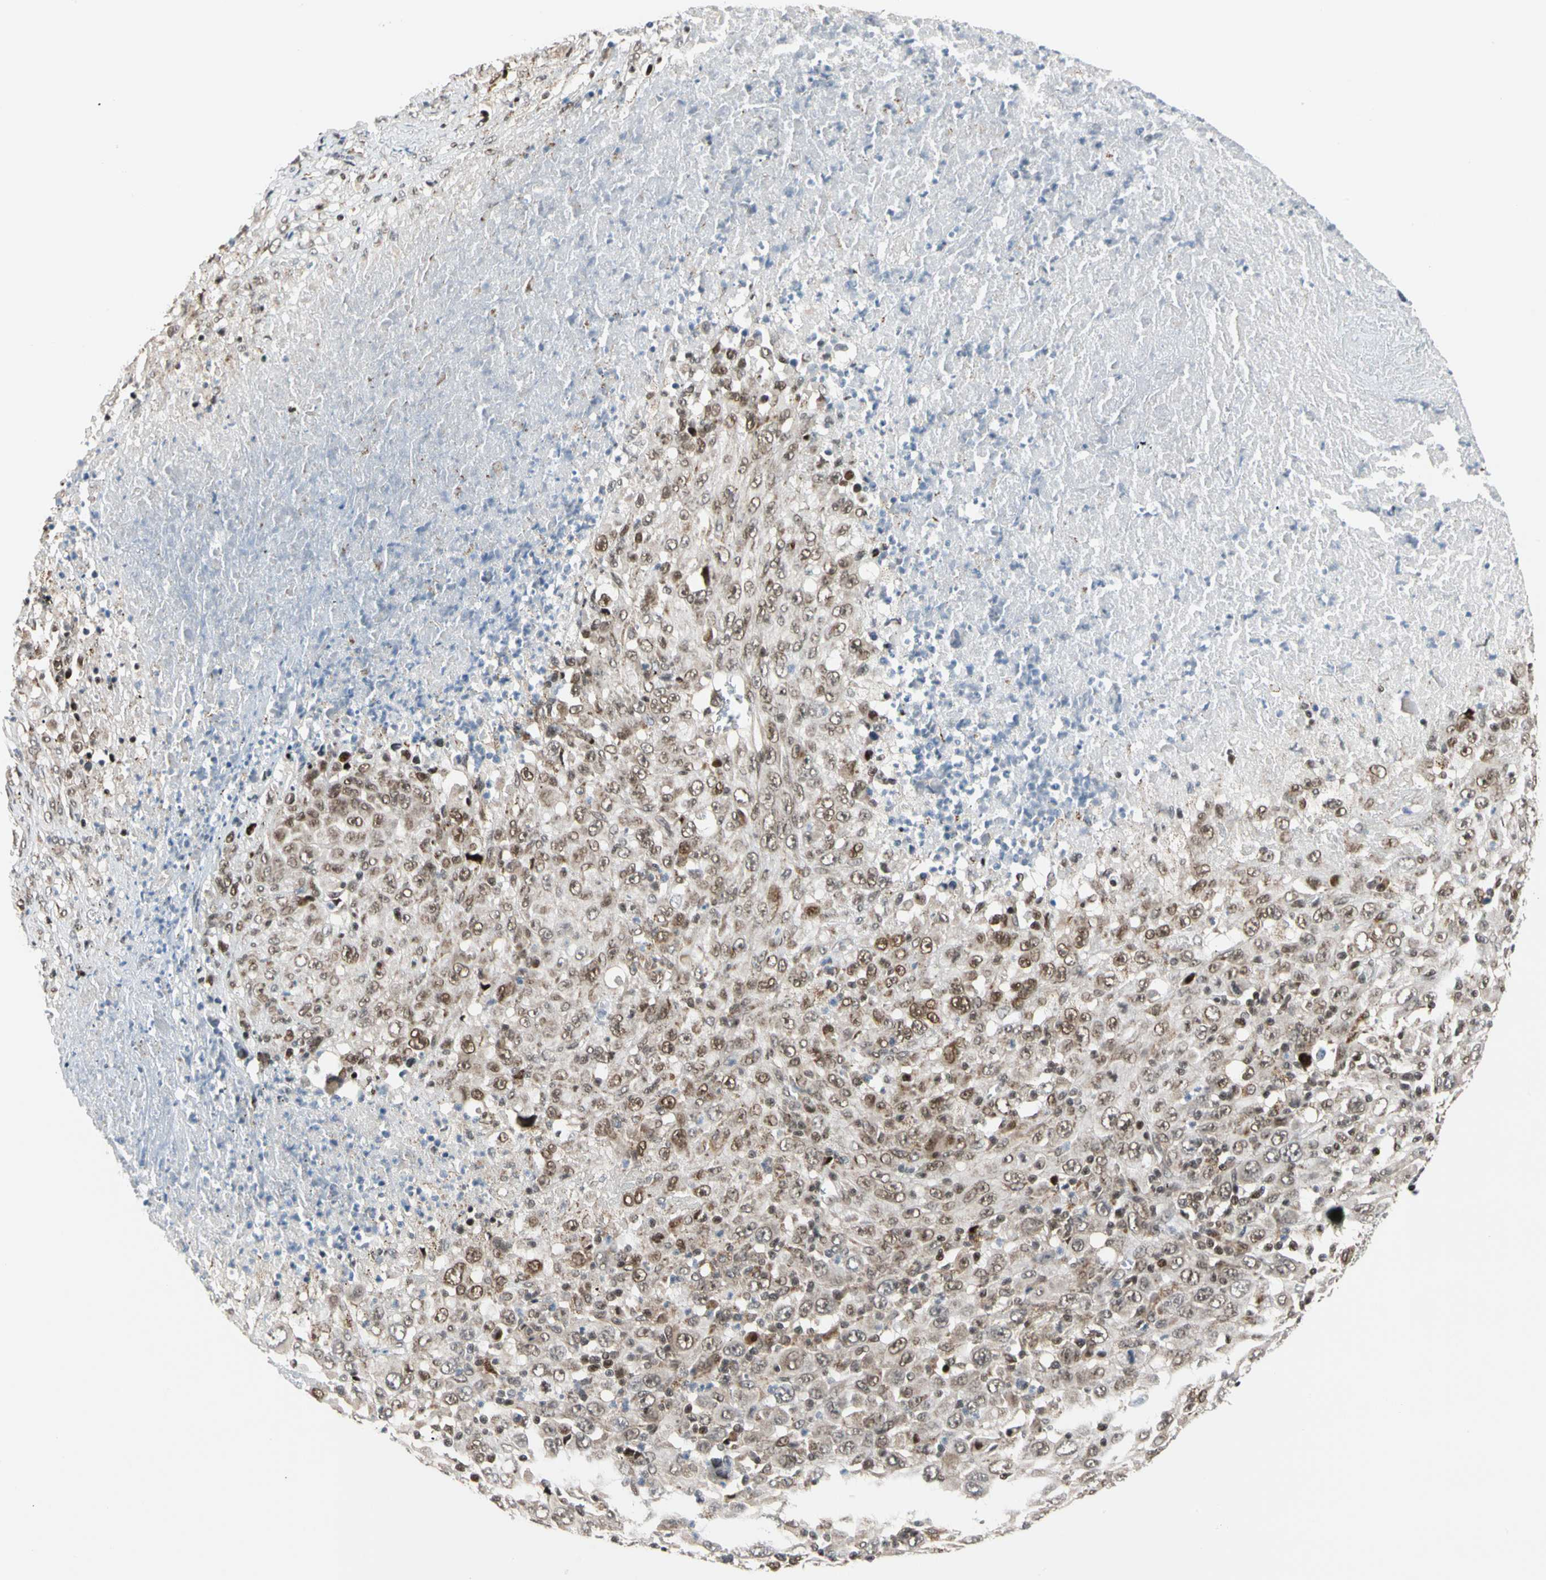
{"staining": {"intensity": "moderate", "quantity": "25%-75%", "location": "nuclear"}, "tissue": "melanoma", "cell_type": "Tumor cells", "image_type": "cancer", "snomed": [{"axis": "morphology", "description": "Malignant melanoma, Metastatic site"}, {"axis": "topography", "description": "Skin"}], "caption": "DAB immunohistochemical staining of human melanoma shows moderate nuclear protein positivity in approximately 25%-75% of tumor cells.", "gene": "E2F1", "patient": {"sex": "female", "age": 56}}